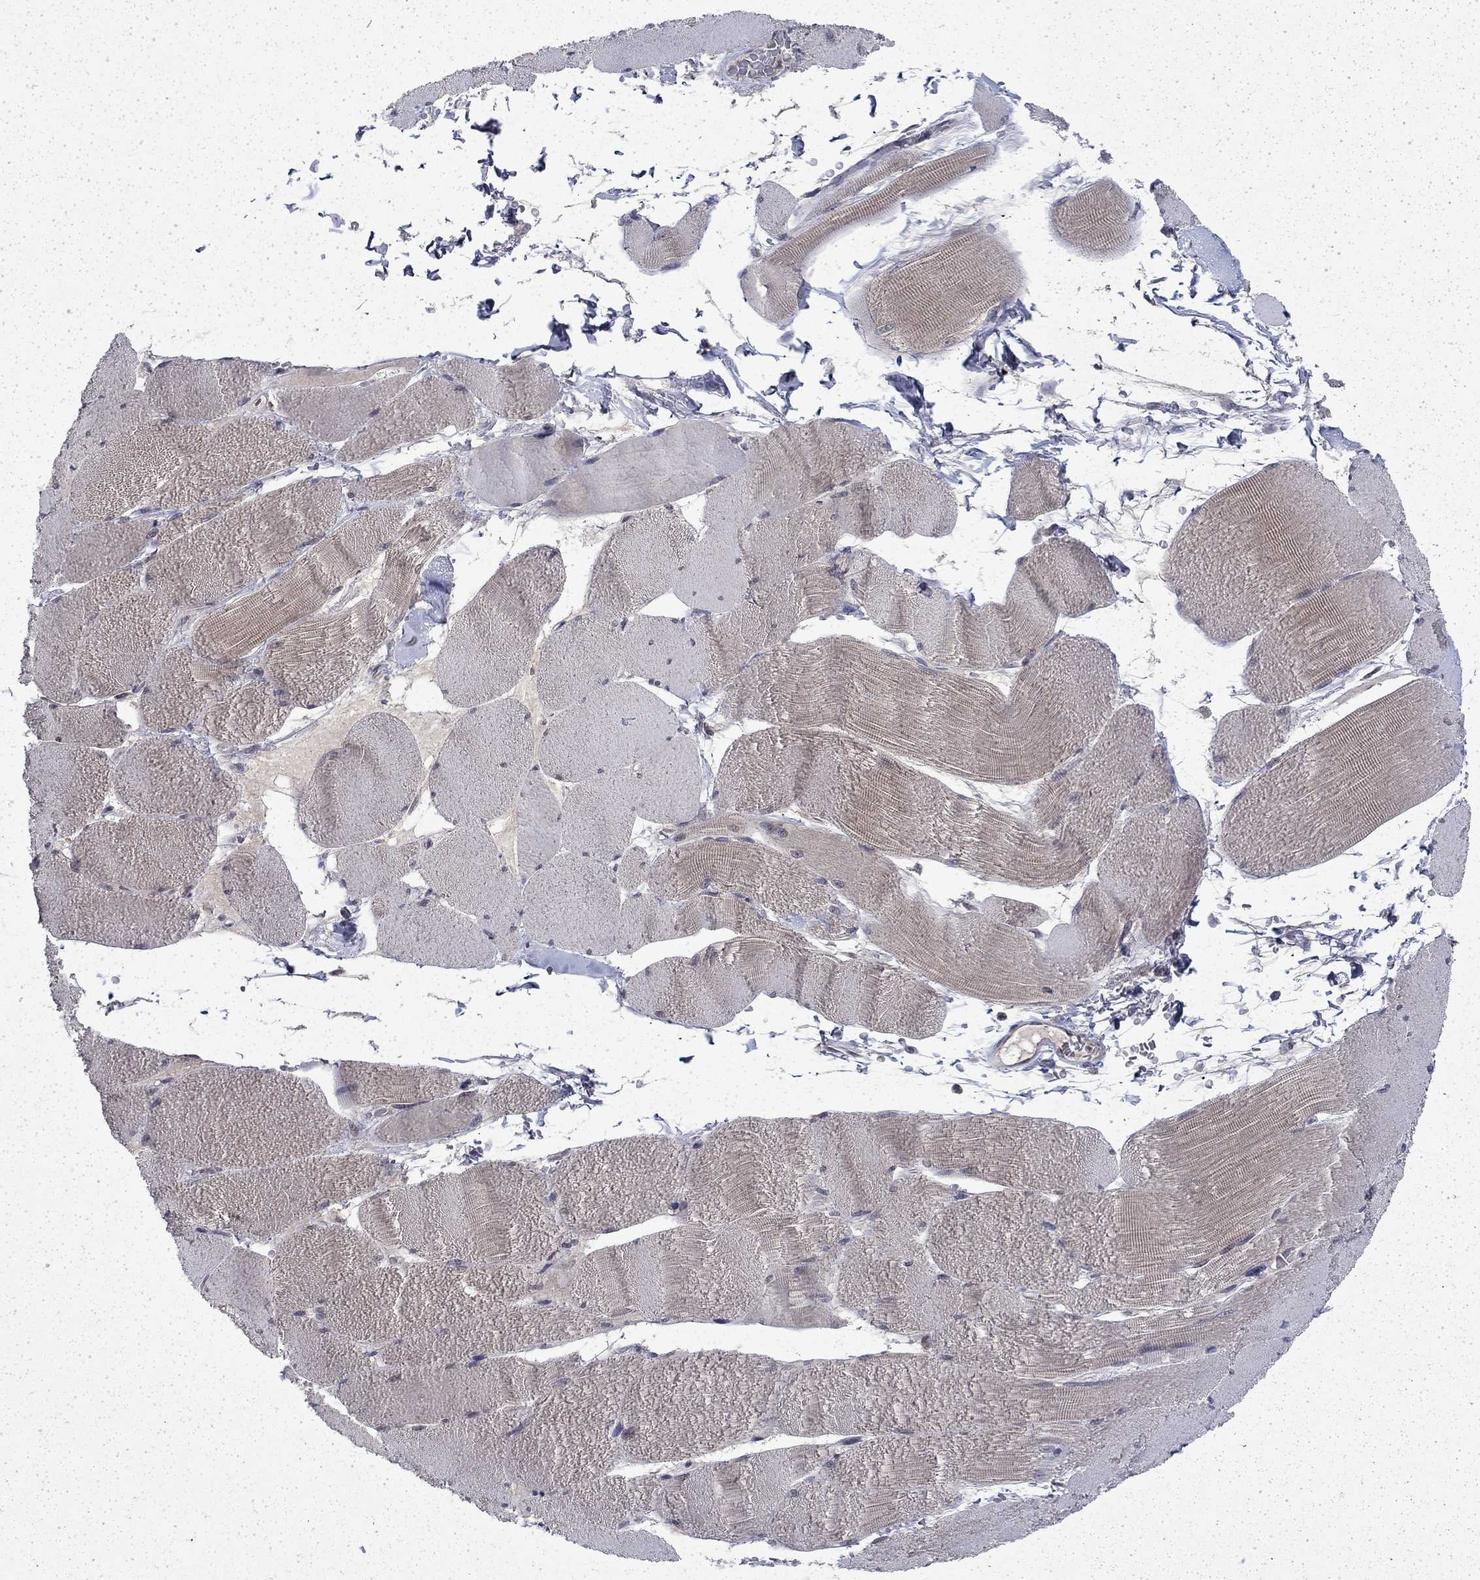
{"staining": {"intensity": "negative", "quantity": "none", "location": "none"}, "tissue": "skeletal muscle", "cell_type": "Myocytes", "image_type": "normal", "snomed": [{"axis": "morphology", "description": "Normal tissue, NOS"}, {"axis": "topography", "description": "Skeletal muscle"}], "caption": "This histopathology image is of unremarkable skeletal muscle stained with immunohistochemistry (IHC) to label a protein in brown with the nuclei are counter-stained blue. There is no staining in myocytes. Brightfield microscopy of IHC stained with DAB (brown) and hematoxylin (blue), captured at high magnification.", "gene": "CHAT", "patient": {"sex": "male", "age": 56}}